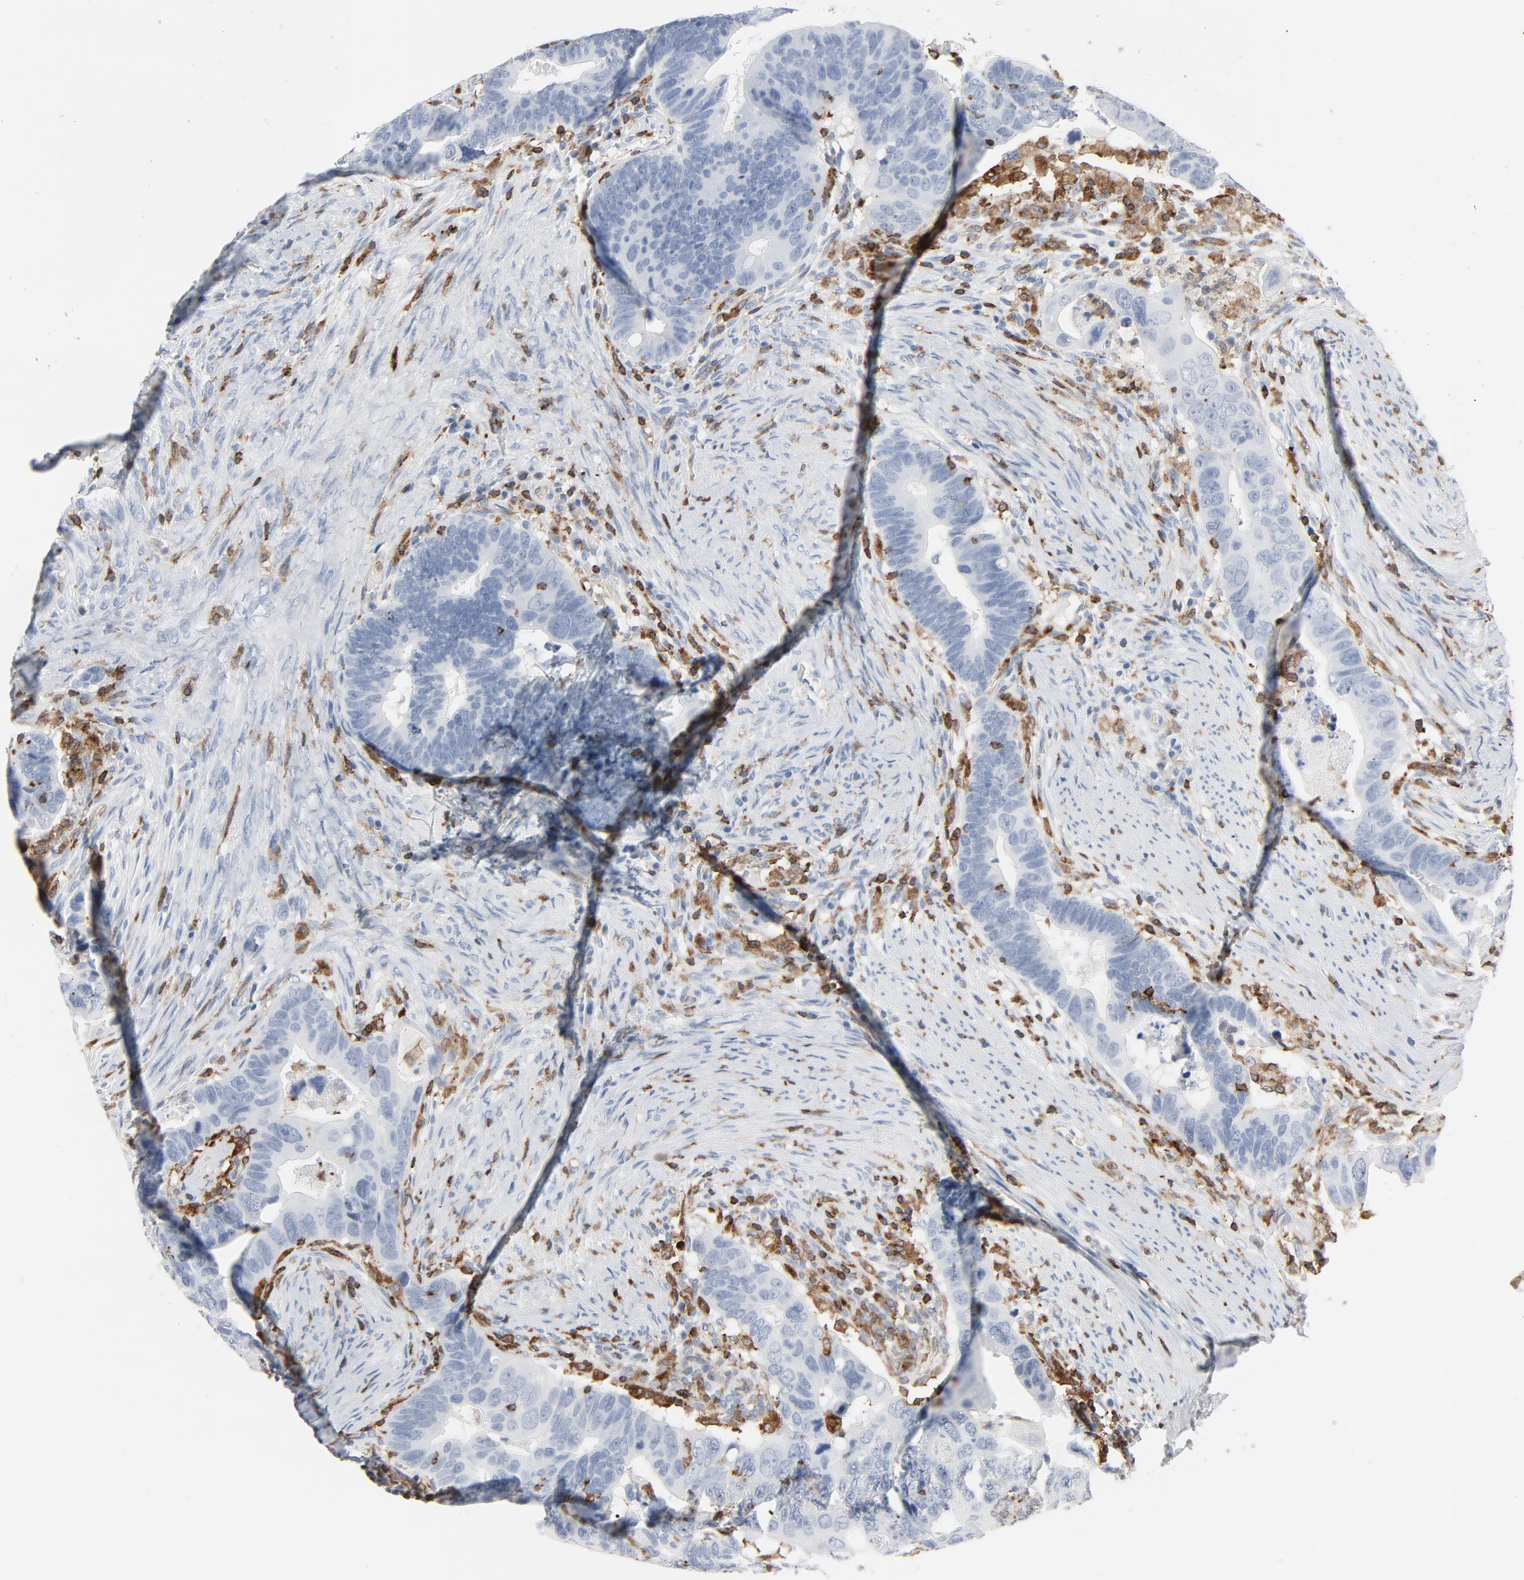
{"staining": {"intensity": "negative", "quantity": "none", "location": "none"}, "tissue": "colorectal cancer", "cell_type": "Tumor cells", "image_type": "cancer", "snomed": [{"axis": "morphology", "description": "Adenocarcinoma, NOS"}, {"axis": "topography", "description": "Rectum"}], "caption": "Colorectal cancer (adenocarcinoma) was stained to show a protein in brown. There is no significant expression in tumor cells.", "gene": "LCP2", "patient": {"sex": "male", "age": 53}}